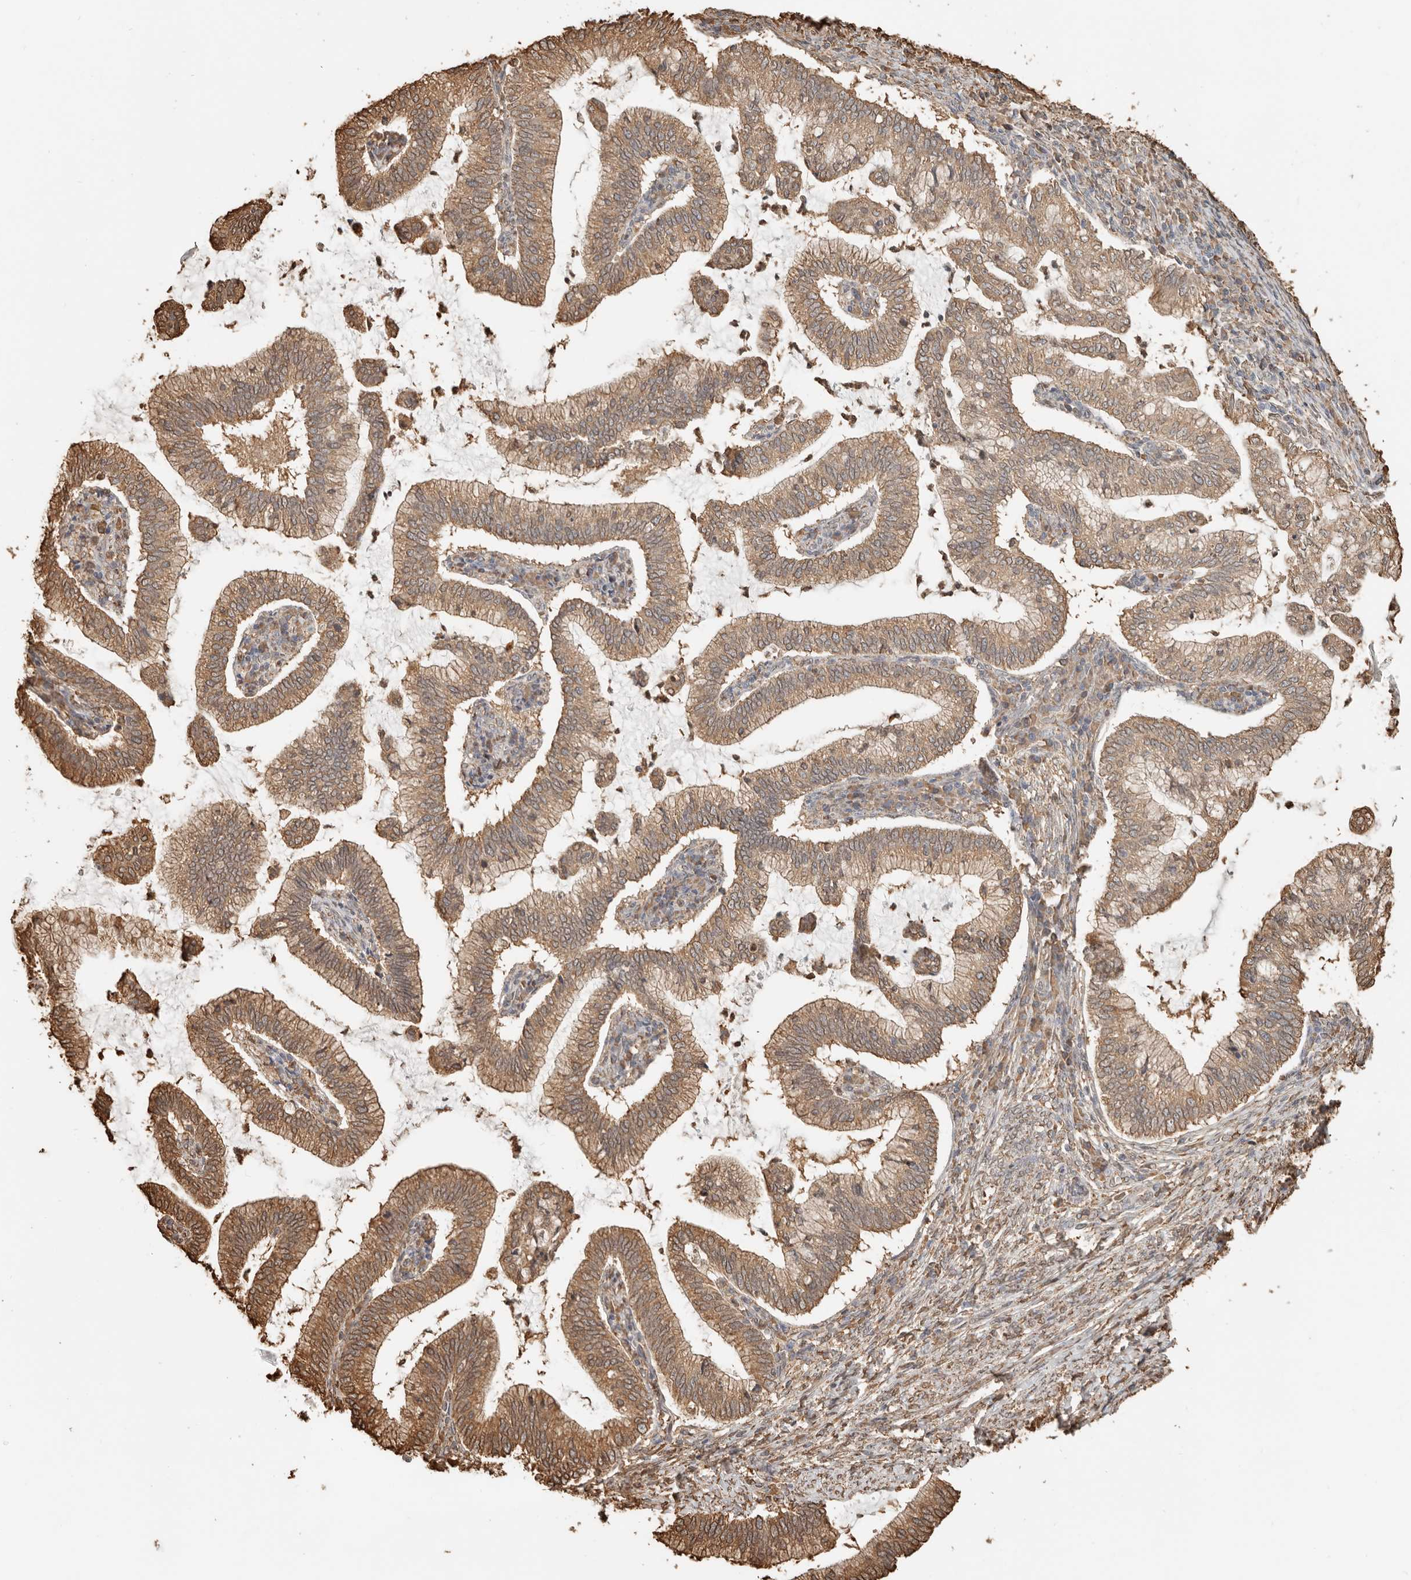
{"staining": {"intensity": "moderate", "quantity": ">75%", "location": "cytoplasmic/membranous"}, "tissue": "cervical cancer", "cell_type": "Tumor cells", "image_type": "cancer", "snomed": [{"axis": "morphology", "description": "Adenocarcinoma, NOS"}, {"axis": "topography", "description": "Cervix"}], "caption": "Immunohistochemical staining of cervical cancer (adenocarcinoma) displays medium levels of moderate cytoplasmic/membranous positivity in approximately >75% of tumor cells.", "gene": "ARHGEF10L", "patient": {"sex": "female", "age": 36}}